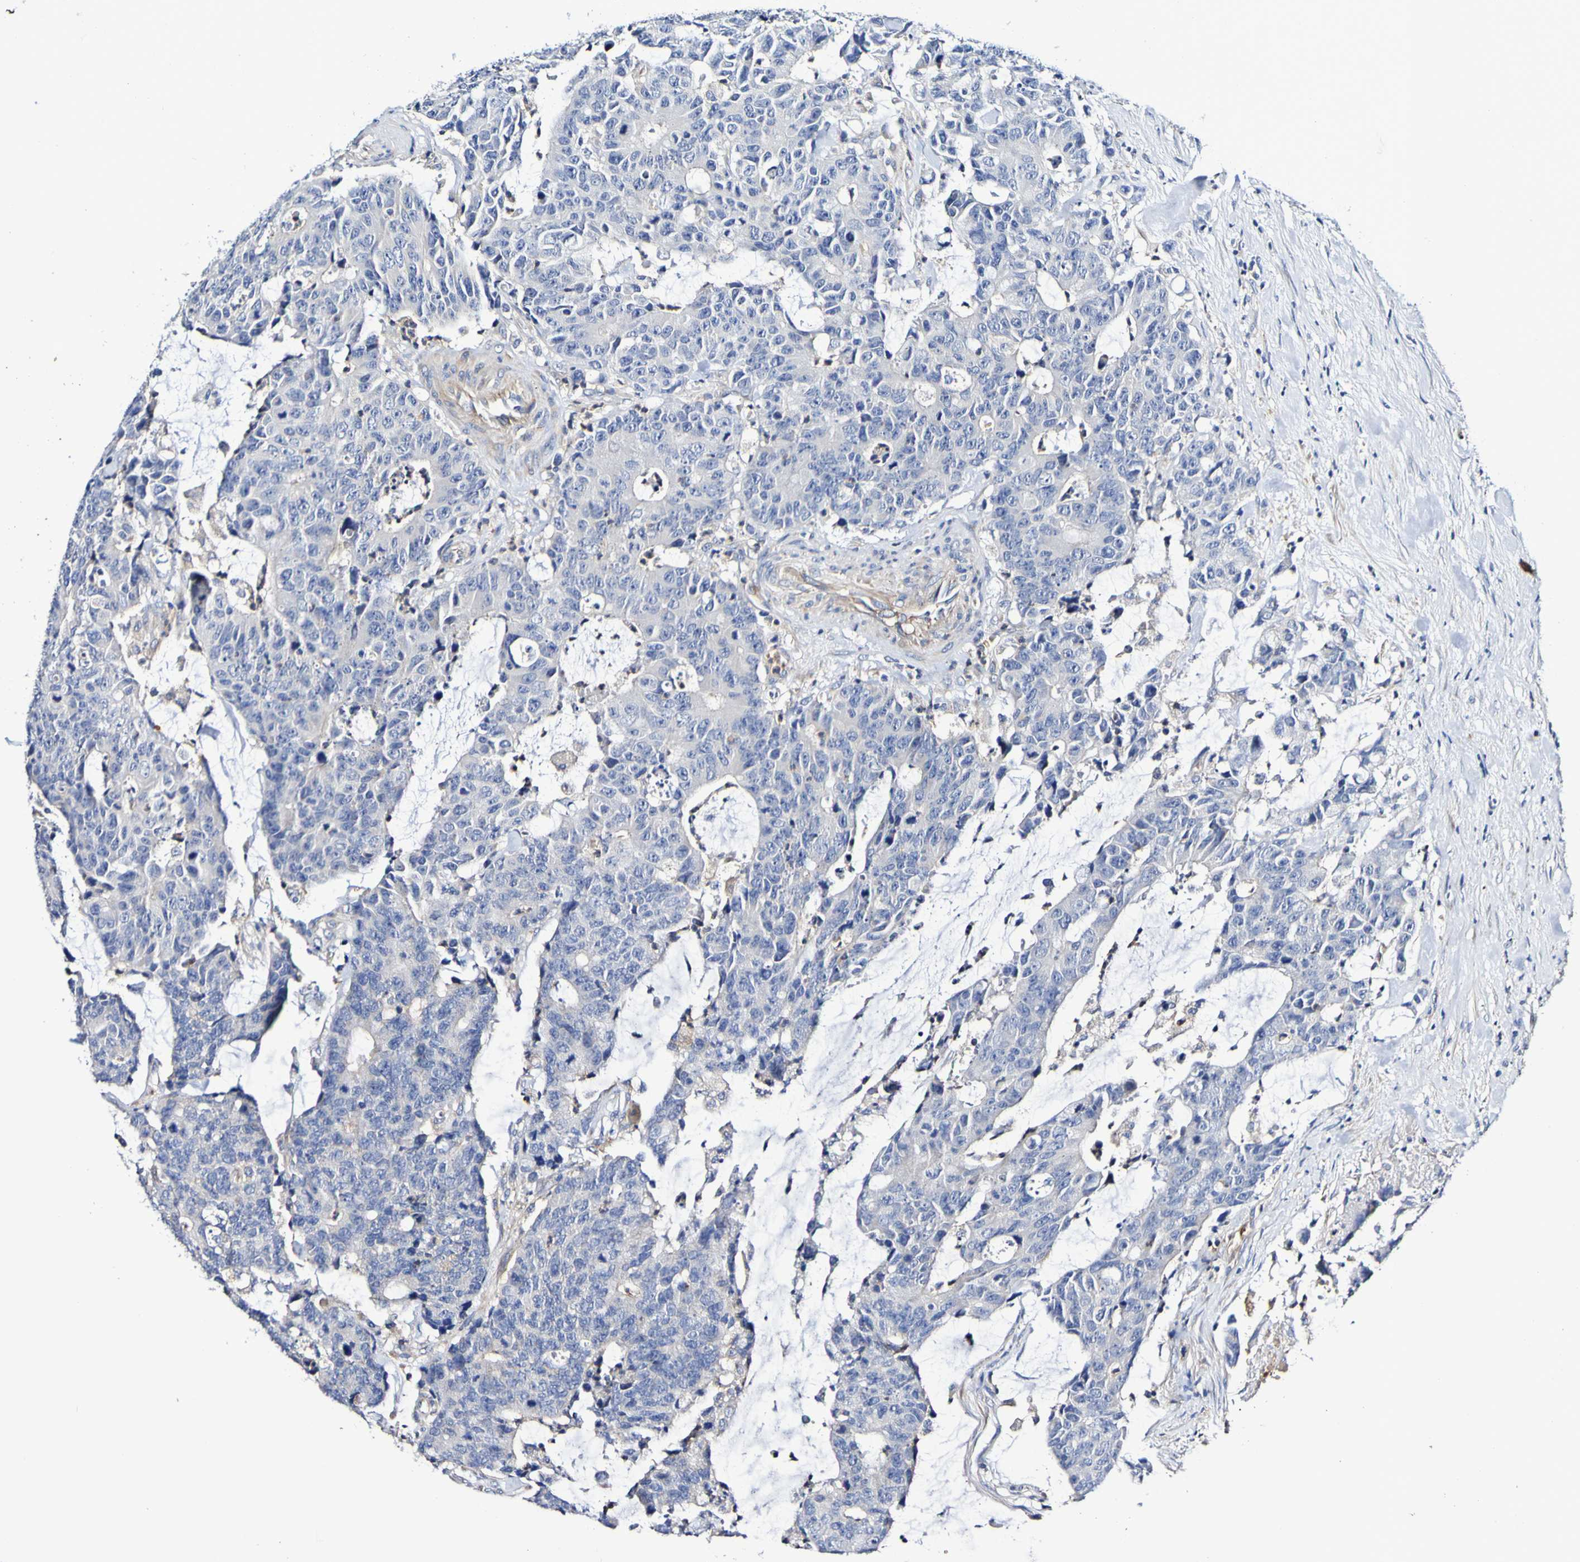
{"staining": {"intensity": "negative", "quantity": "none", "location": "none"}, "tissue": "colorectal cancer", "cell_type": "Tumor cells", "image_type": "cancer", "snomed": [{"axis": "morphology", "description": "Adenocarcinoma, NOS"}, {"axis": "topography", "description": "Colon"}], "caption": "This is an IHC micrograph of human colorectal adenocarcinoma. There is no staining in tumor cells.", "gene": "WNT4", "patient": {"sex": "female", "age": 86}}